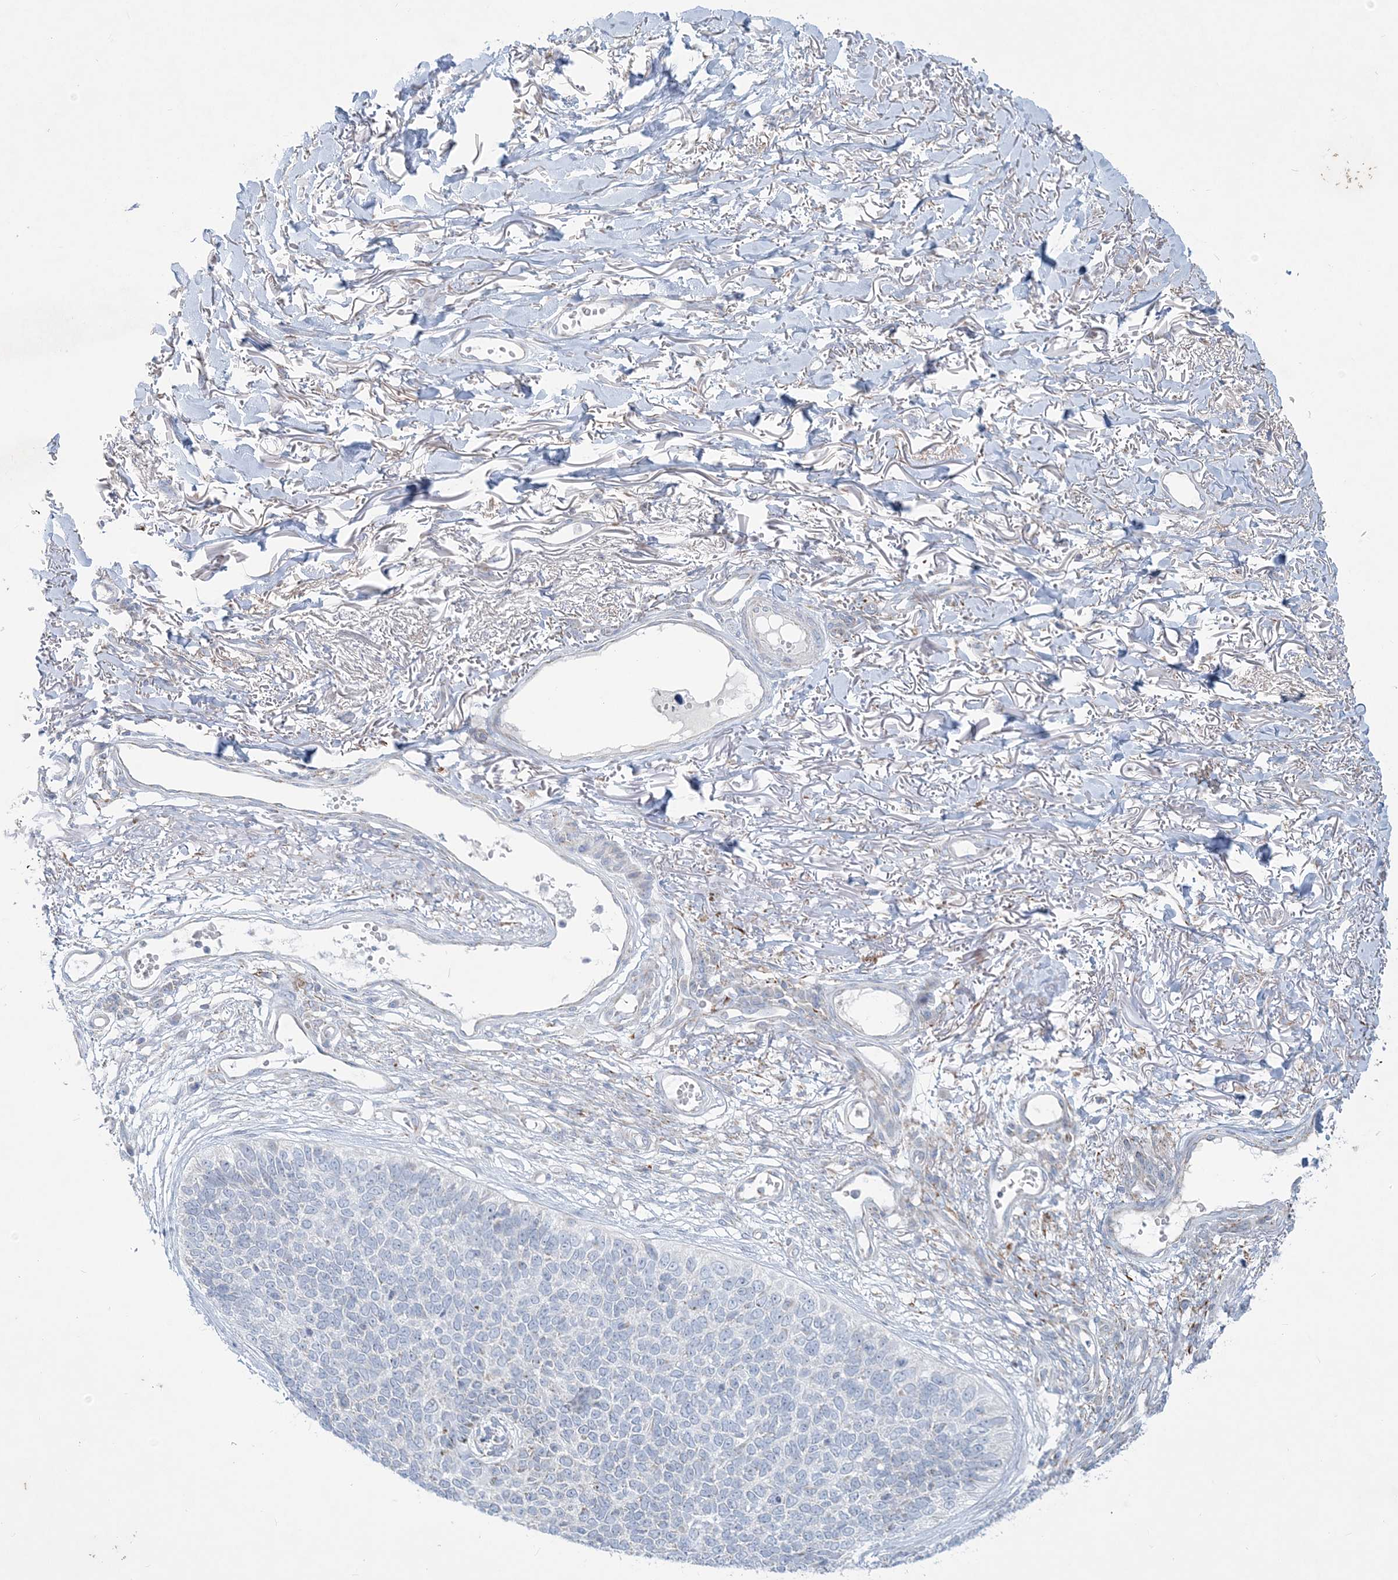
{"staining": {"intensity": "negative", "quantity": "none", "location": "none"}, "tissue": "skin cancer", "cell_type": "Tumor cells", "image_type": "cancer", "snomed": [{"axis": "morphology", "description": "Basal cell carcinoma"}, {"axis": "topography", "description": "Skin"}], "caption": "High power microscopy micrograph of an immunohistochemistry (IHC) micrograph of skin cancer, revealing no significant staining in tumor cells.", "gene": "TBC1D7", "patient": {"sex": "female", "age": 84}}